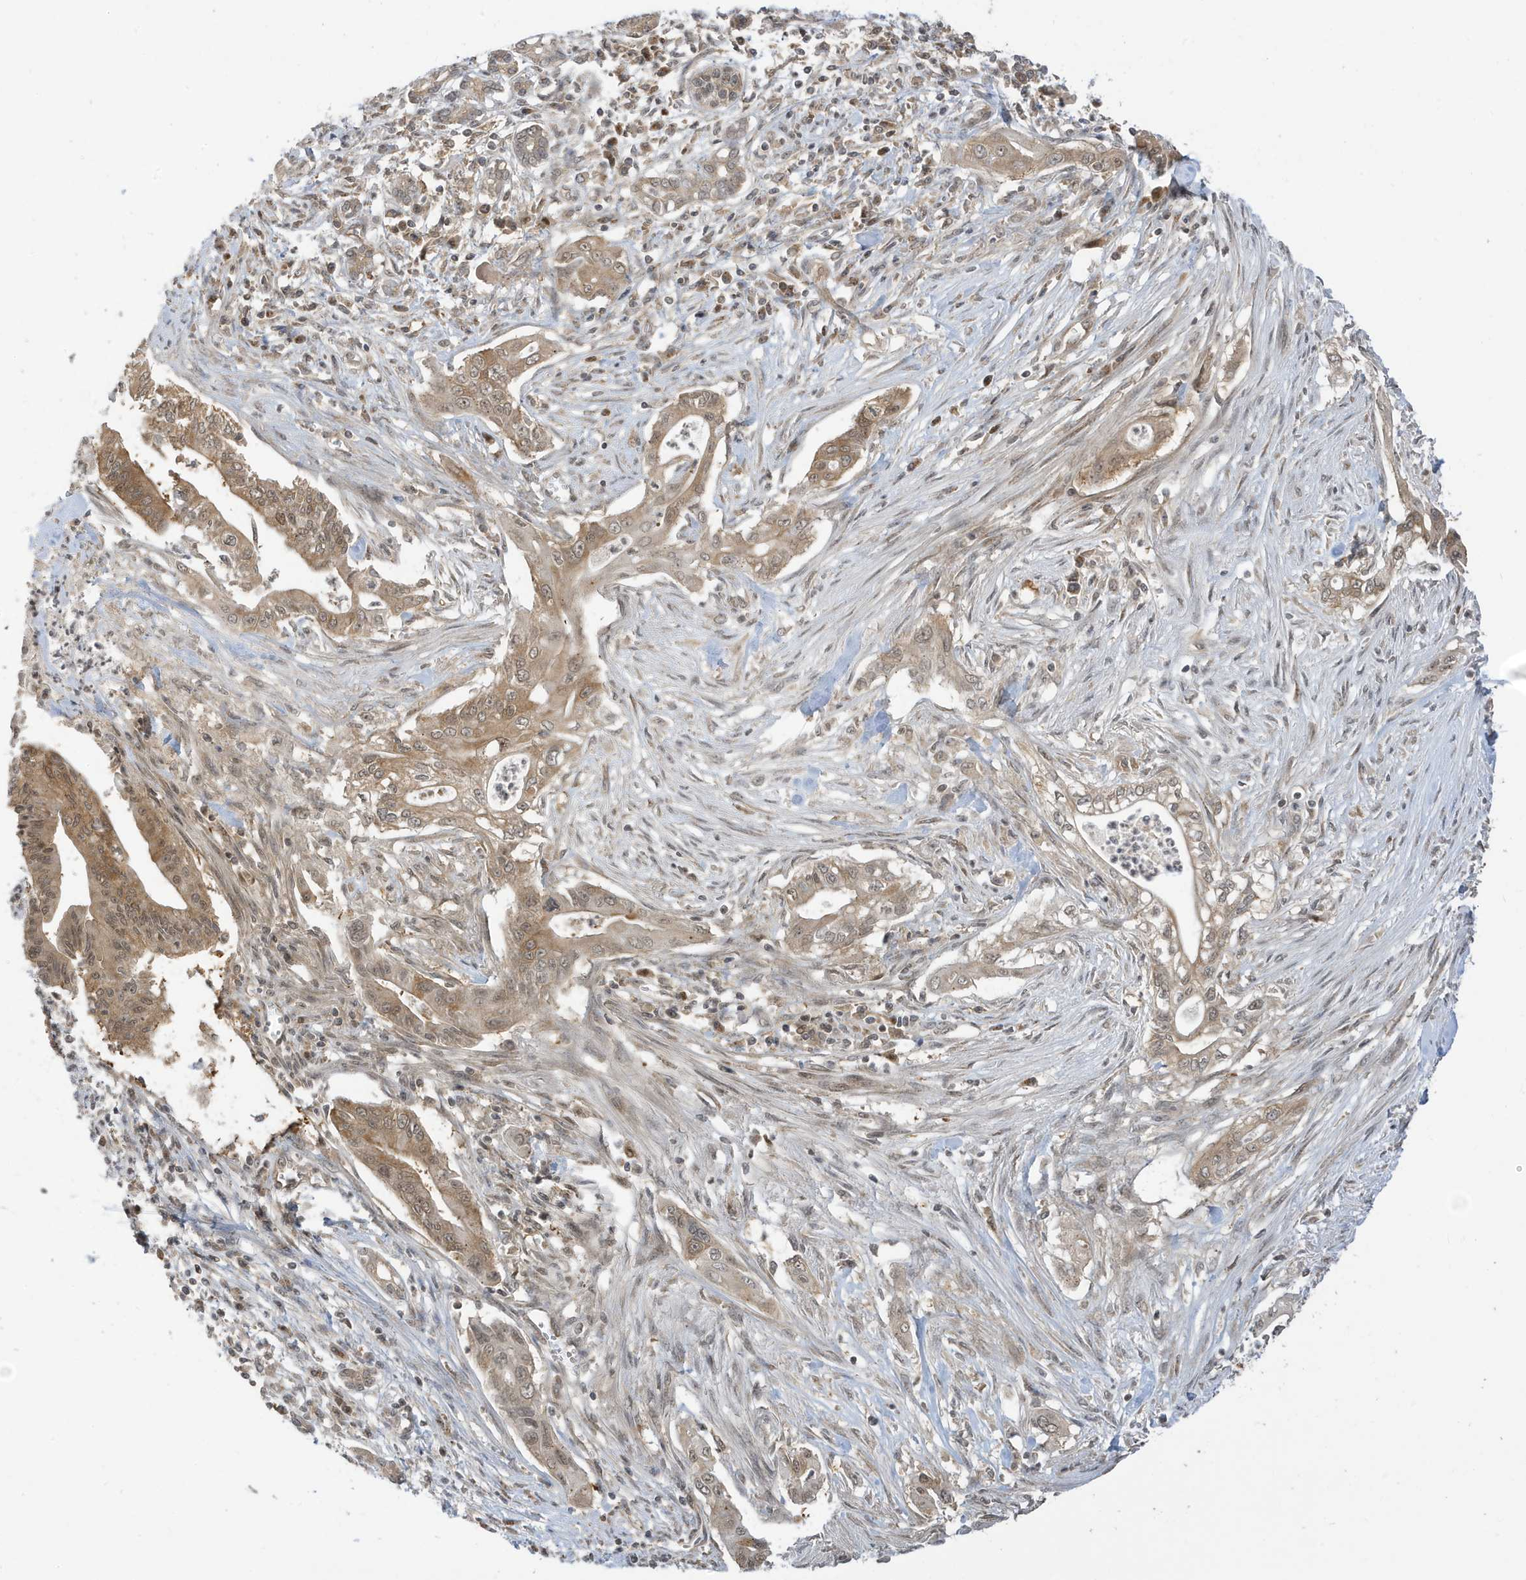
{"staining": {"intensity": "moderate", "quantity": ">75%", "location": "cytoplasmic/membranous,nuclear"}, "tissue": "pancreatic cancer", "cell_type": "Tumor cells", "image_type": "cancer", "snomed": [{"axis": "morphology", "description": "Adenocarcinoma, NOS"}, {"axis": "topography", "description": "Pancreas"}], "caption": "A medium amount of moderate cytoplasmic/membranous and nuclear expression is present in about >75% of tumor cells in pancreatic cancer tissue.", "gene": "TAB3", "patient": {"sex": "male", "age": 58}}